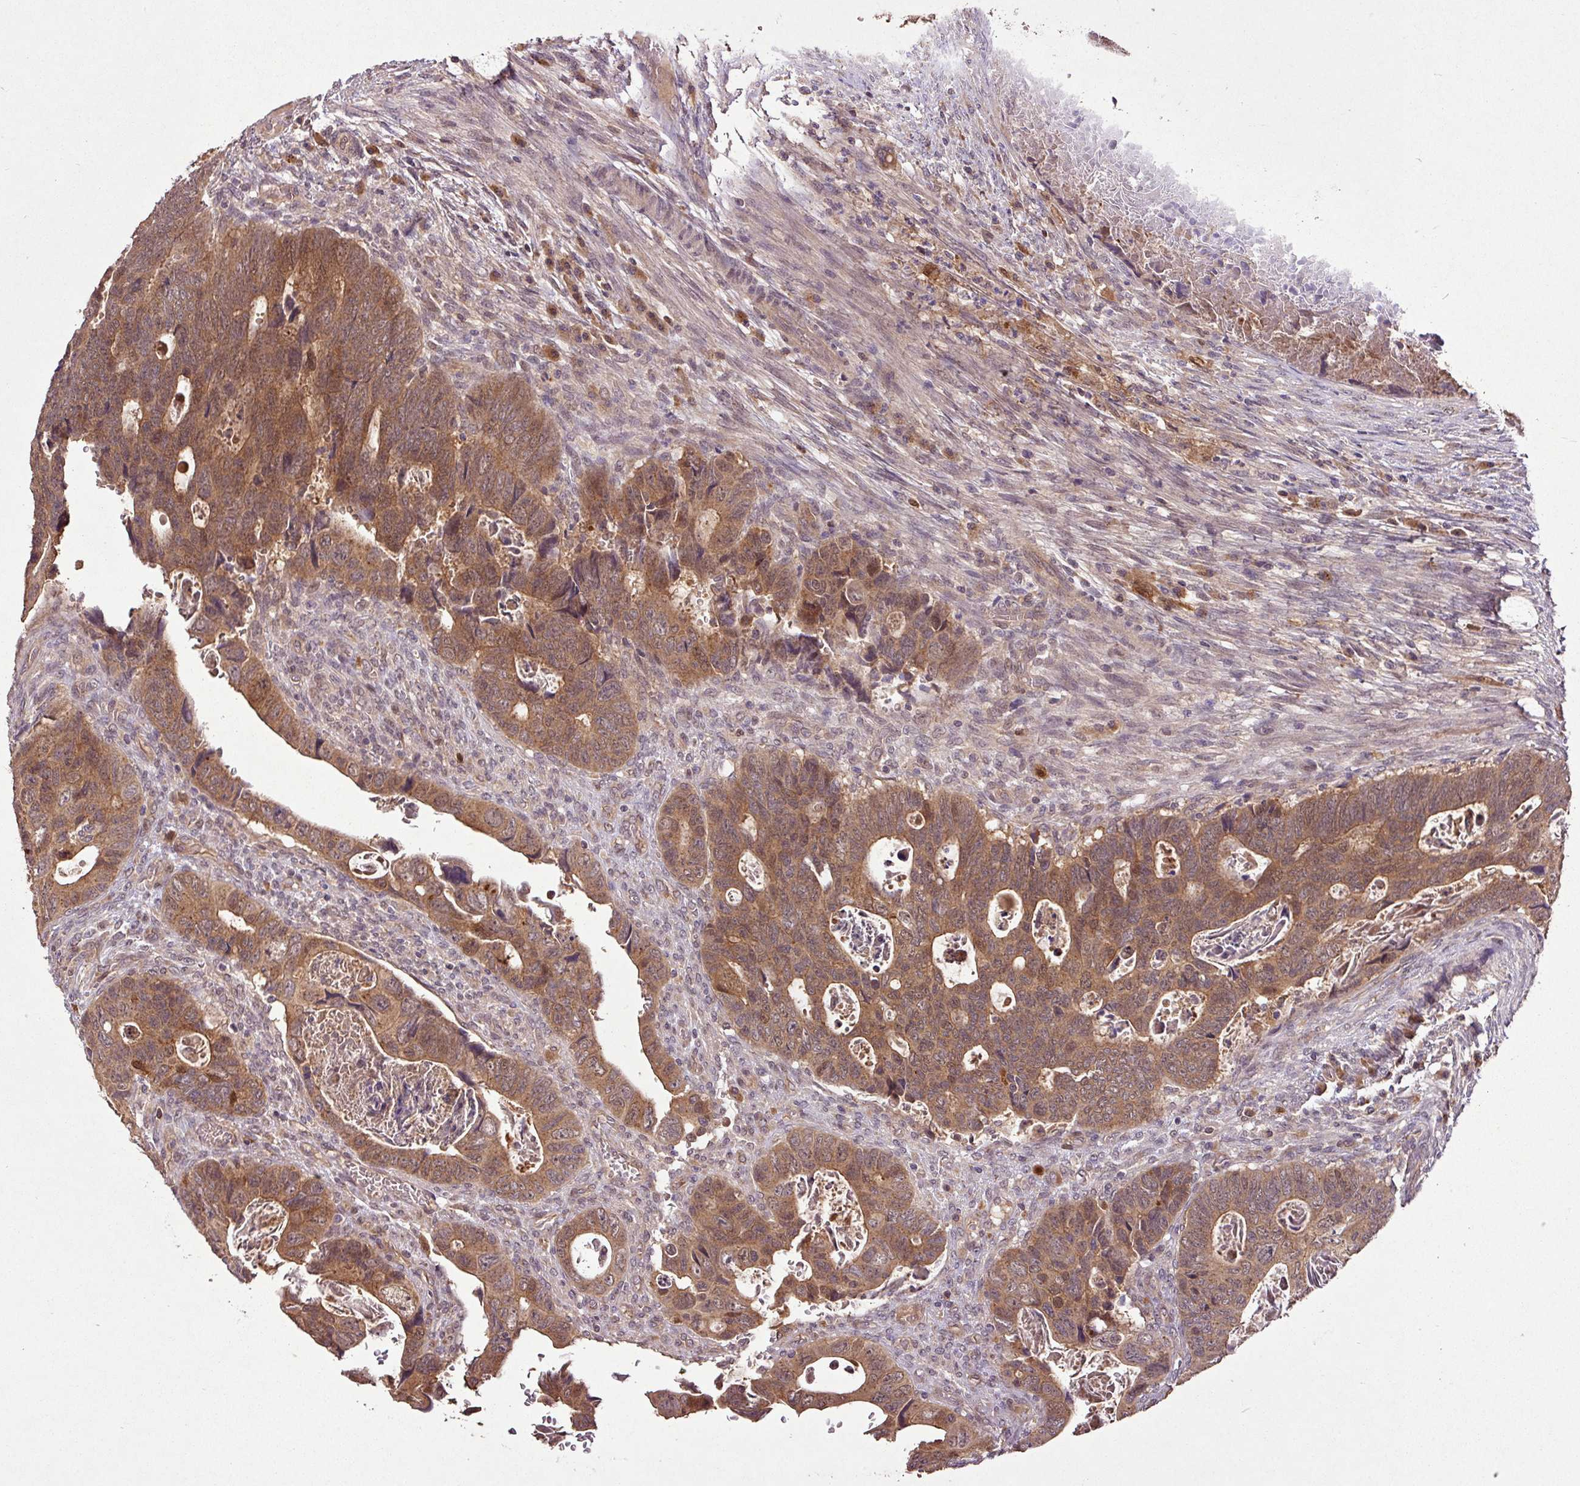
{"staining": {"intensity": "moderate", "quantity": ">75%", "location": "cytoplasmic/membranous,nuclear"}, "tissue": "colorectal cancer", "cell_type": "Tumor cells", "image_type": "cancer", "snomed": [{"axis": "morphology", "description": "Adenocarcinoma, NOS"}, {"axis": "topography", "description": "Rectum"}], "caption": "Adenocarcinoma (colorectal) stained with immunohistochemistry displays moderate cytoplasmic/membranous and nuclear expression in approximately >75% of tumor cells.", "gene": "FAIM", "patient": {"sex": "female", "age": 78}}